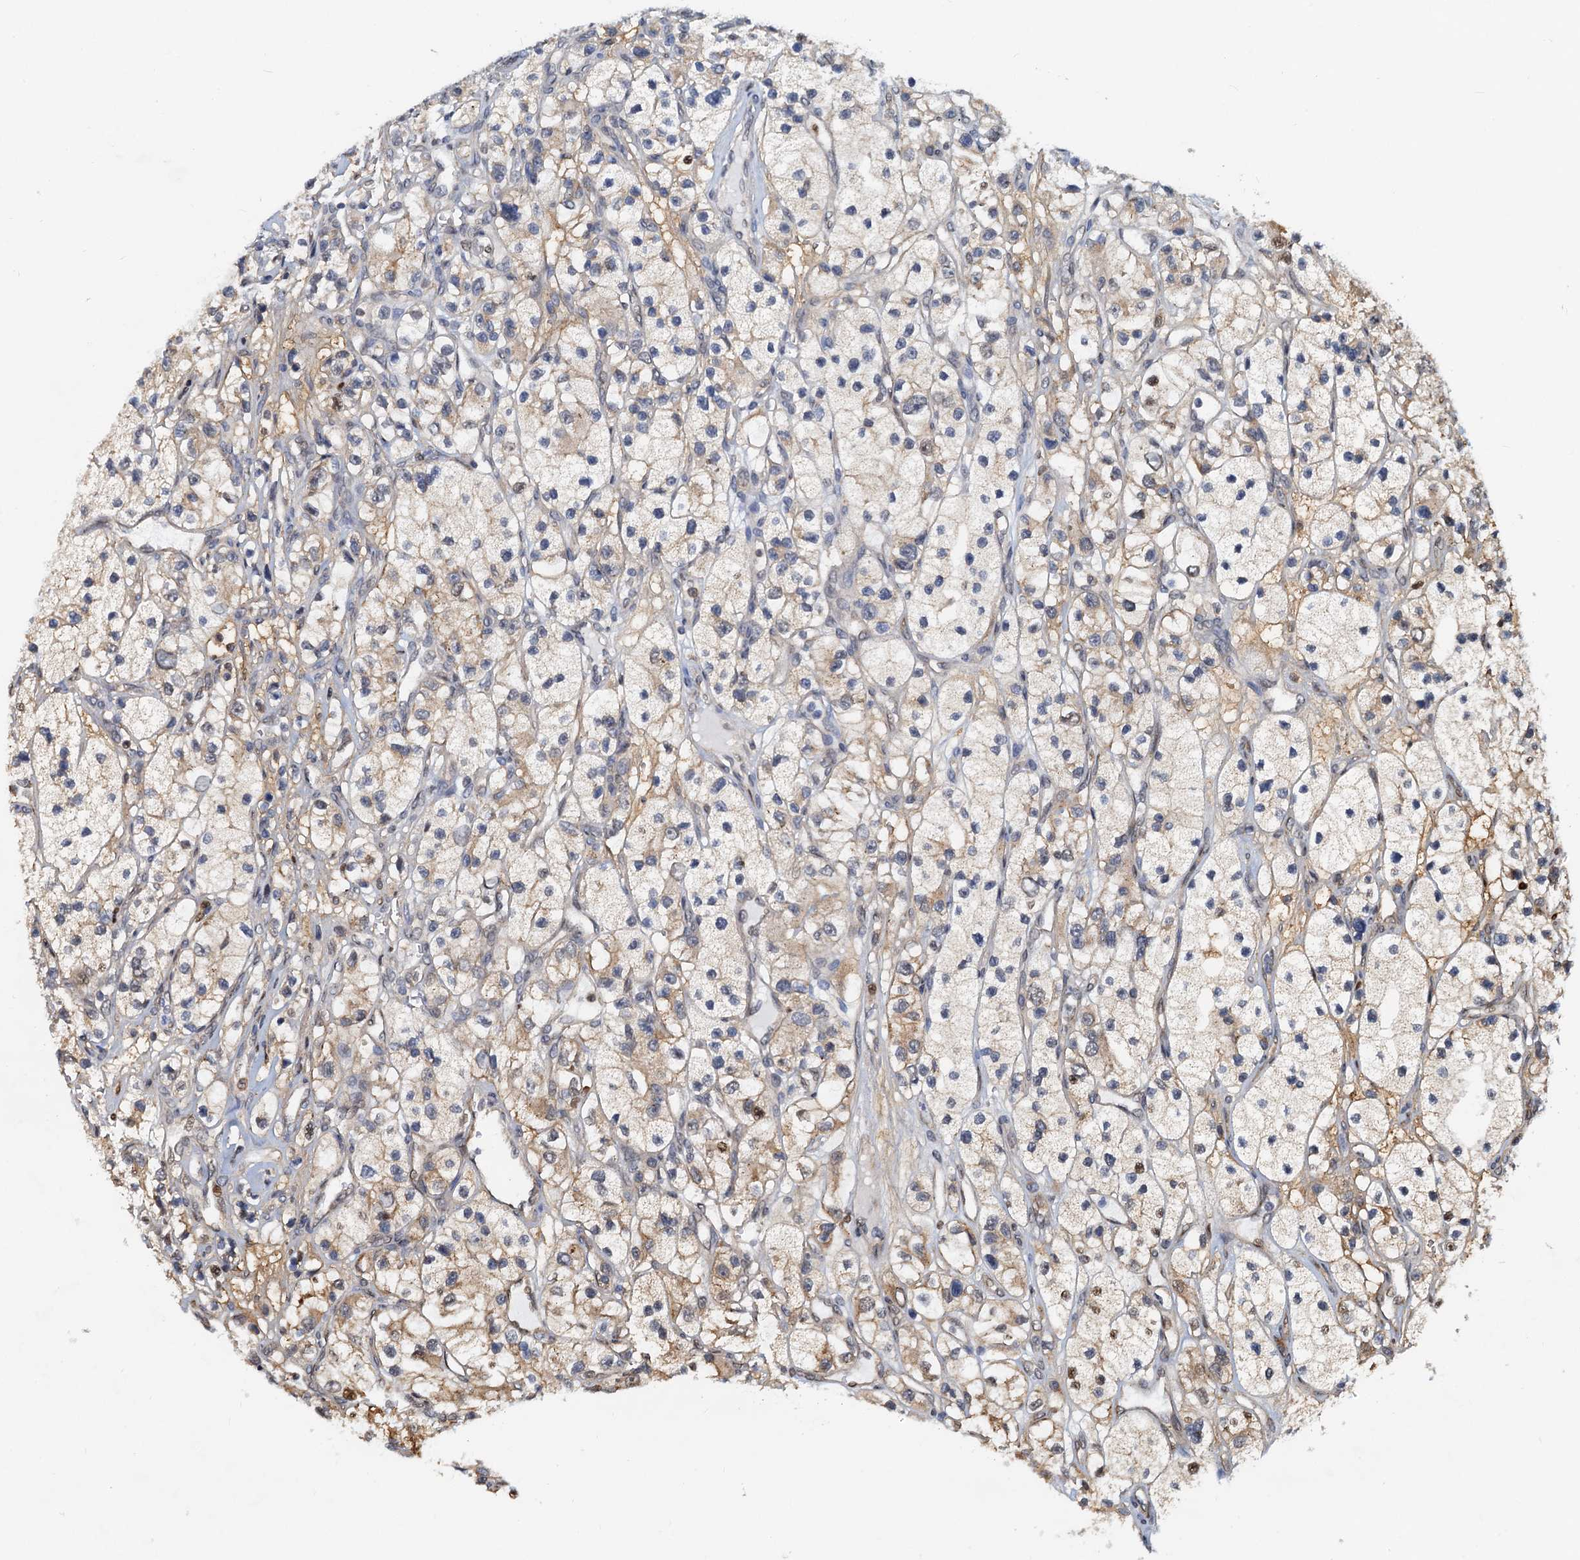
{"staining": {"intensity": "moderate", "quantity": "<25%", "location": "cytoplasmic/membranous"}, "tissue": "renal cancer", "cell_type": "Tumor cells", "image_type": "cancer", "snomed": [{"axis": "morphology", "description": "Adenocarcinoma, NOS"}, {"axis": "topography", "description": "Kidney"}], "caption": "Tumor cells demonstrate low levels of moderate cytoplasmic/membranous staining in approximately <25% of cells in renal cancer (adenocarcinoma).", "gene": "PTGES3", "patient": {"sex": "female", "age": 57}}